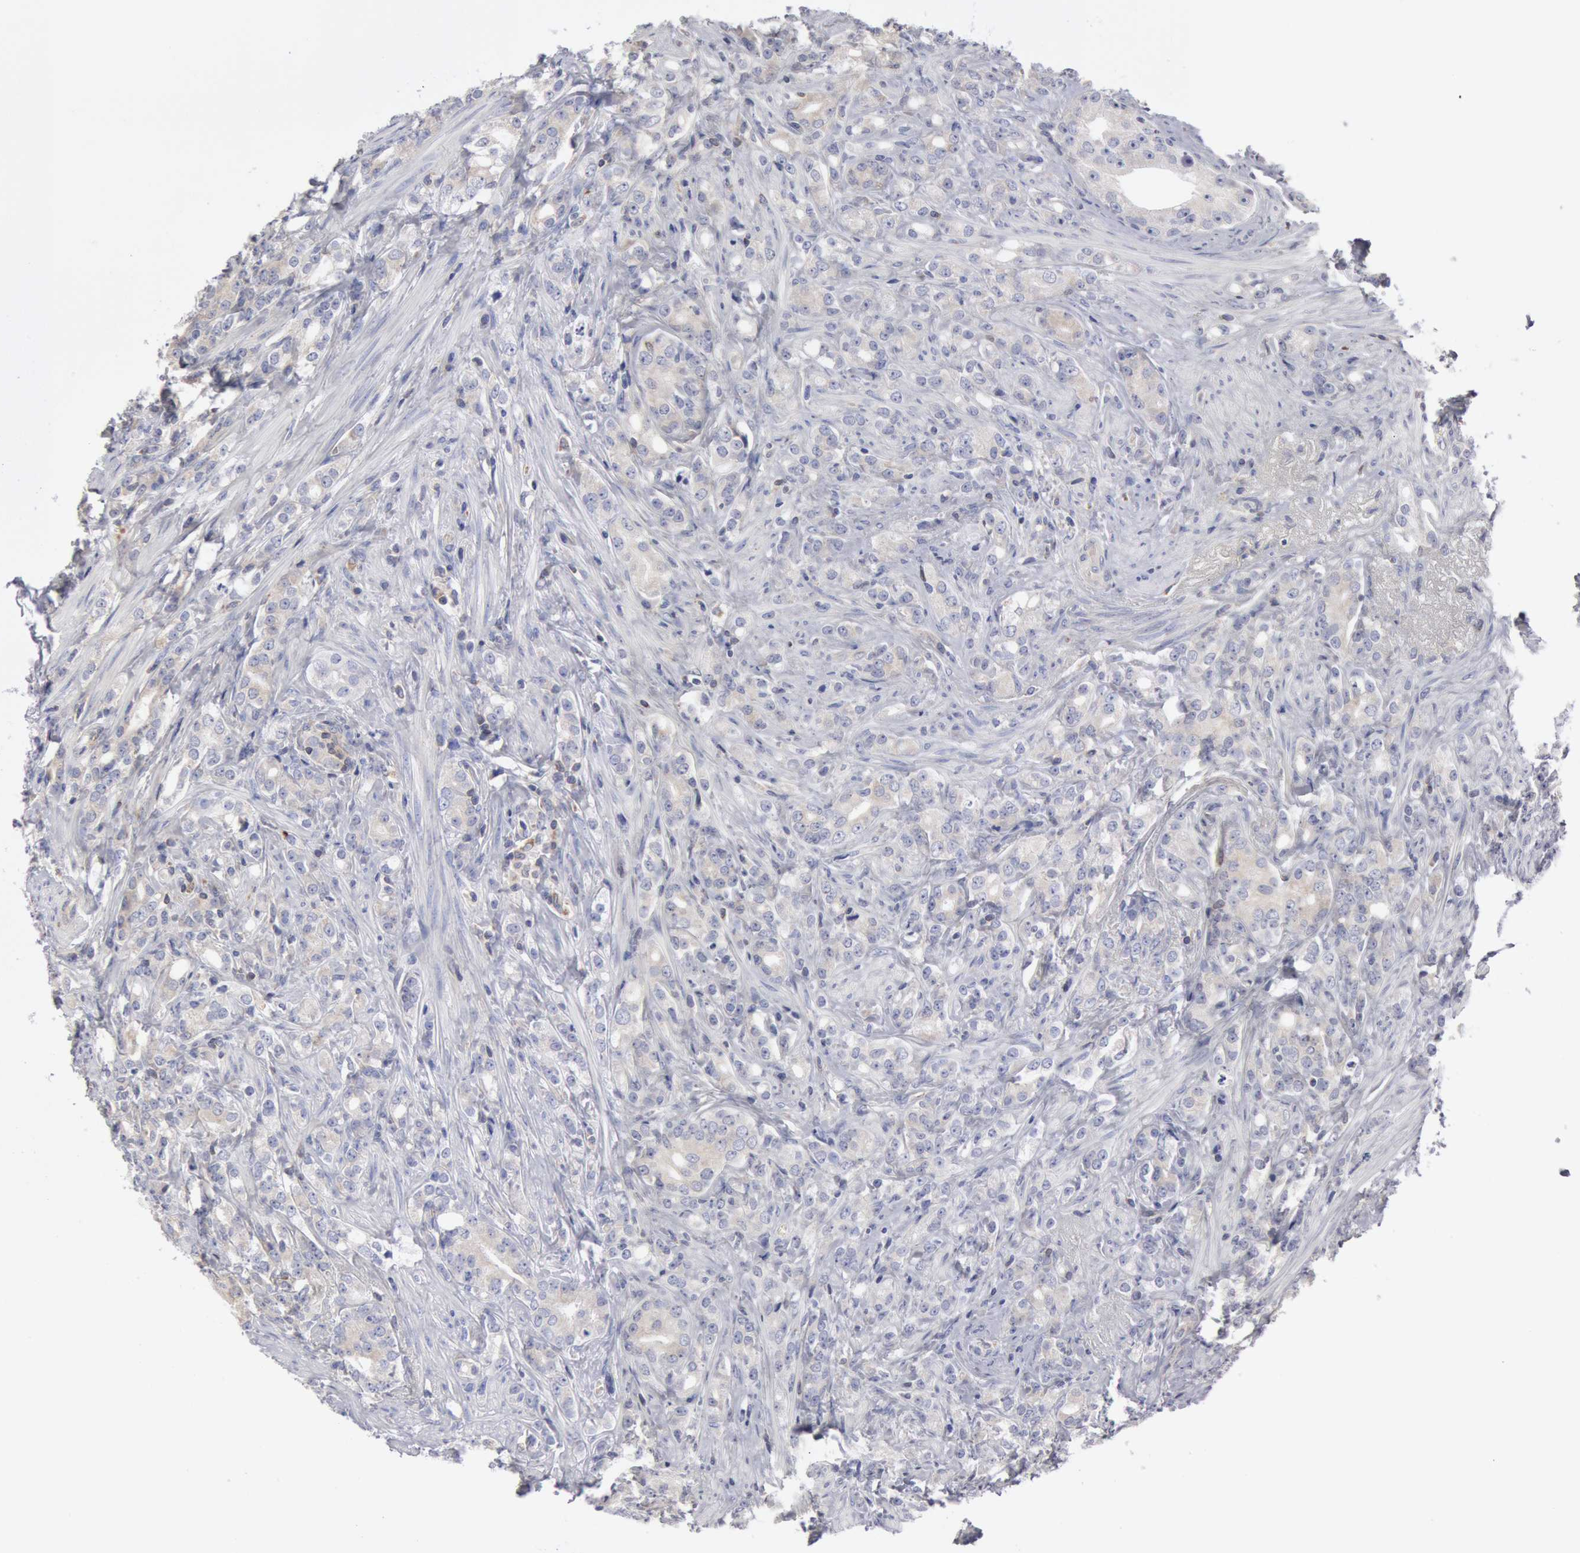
{"staining": {"intensity": "negative", "quantity": "none", "location": "none"}, "tissue": "prostate cancer", "cell_type": "Tumor cells", "image_type": "cancer", "snomed": [{"axis": "morphology", "description": "Adenocarcinoma, Medium grade"}, {"axis": "topography", "description": "Prostate"}], "caption": "IHC photomicrograph of neoplastic tissue: prostate cancer (medium-grade adenocarcinoma) stained with DAB (3,3'-diaminobenzidine) shows no significant protein positivity in tumor cells.", "gene": "OSBPL8", "patient": {"sex": "male", "age": 59}}